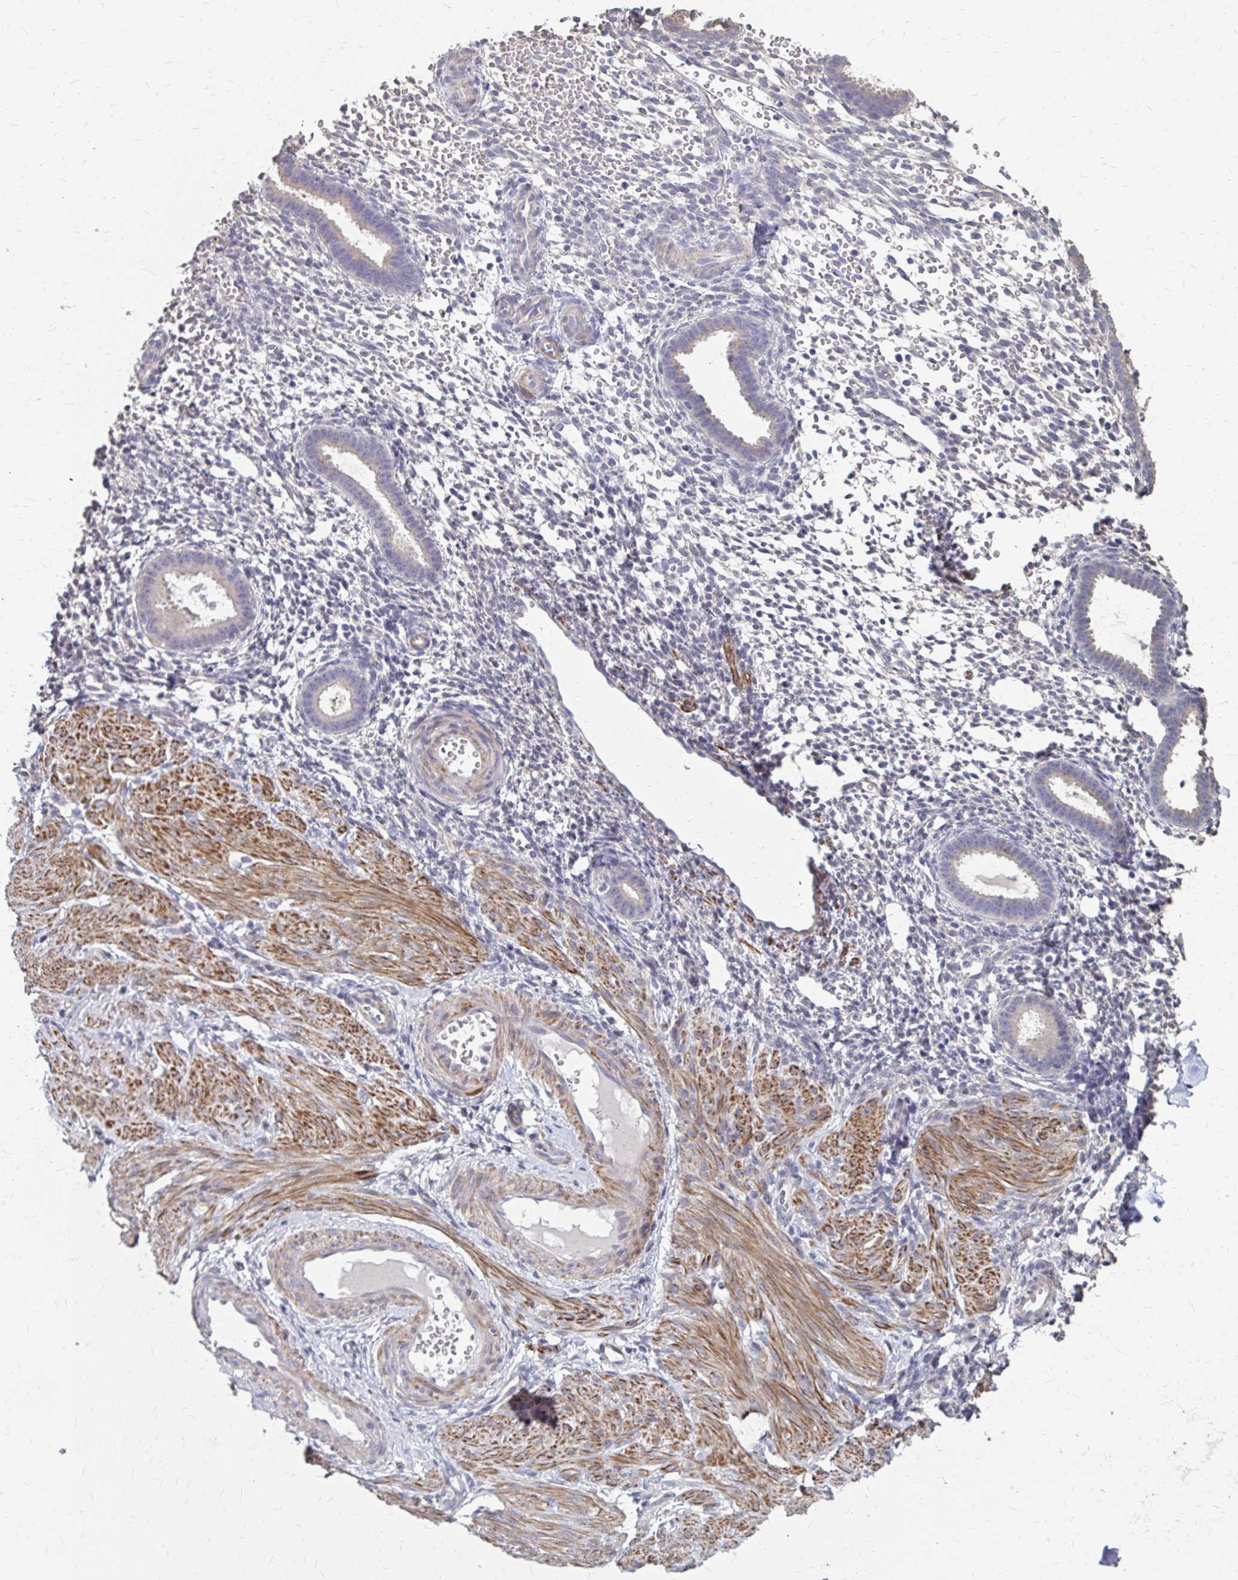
{"staining": {"intensity": "weak", "quantity": "<25%", "location": "nuclear"}, "tissue": "endometrium", "cell_type": "Cells in endometrial stroma", "image_type": "normal", "snomed": [{"axis": "morphology", "description": "Normal tissue, NOS"}, {"axis": "topography", "description": "Endometrium"}], "caption": "The photomicrograph shows no staining of cells in endometrial stroma in unremarkable endometrium.", "gene": "IFI44L", "patient": {"sex": "female", "age": 36}}